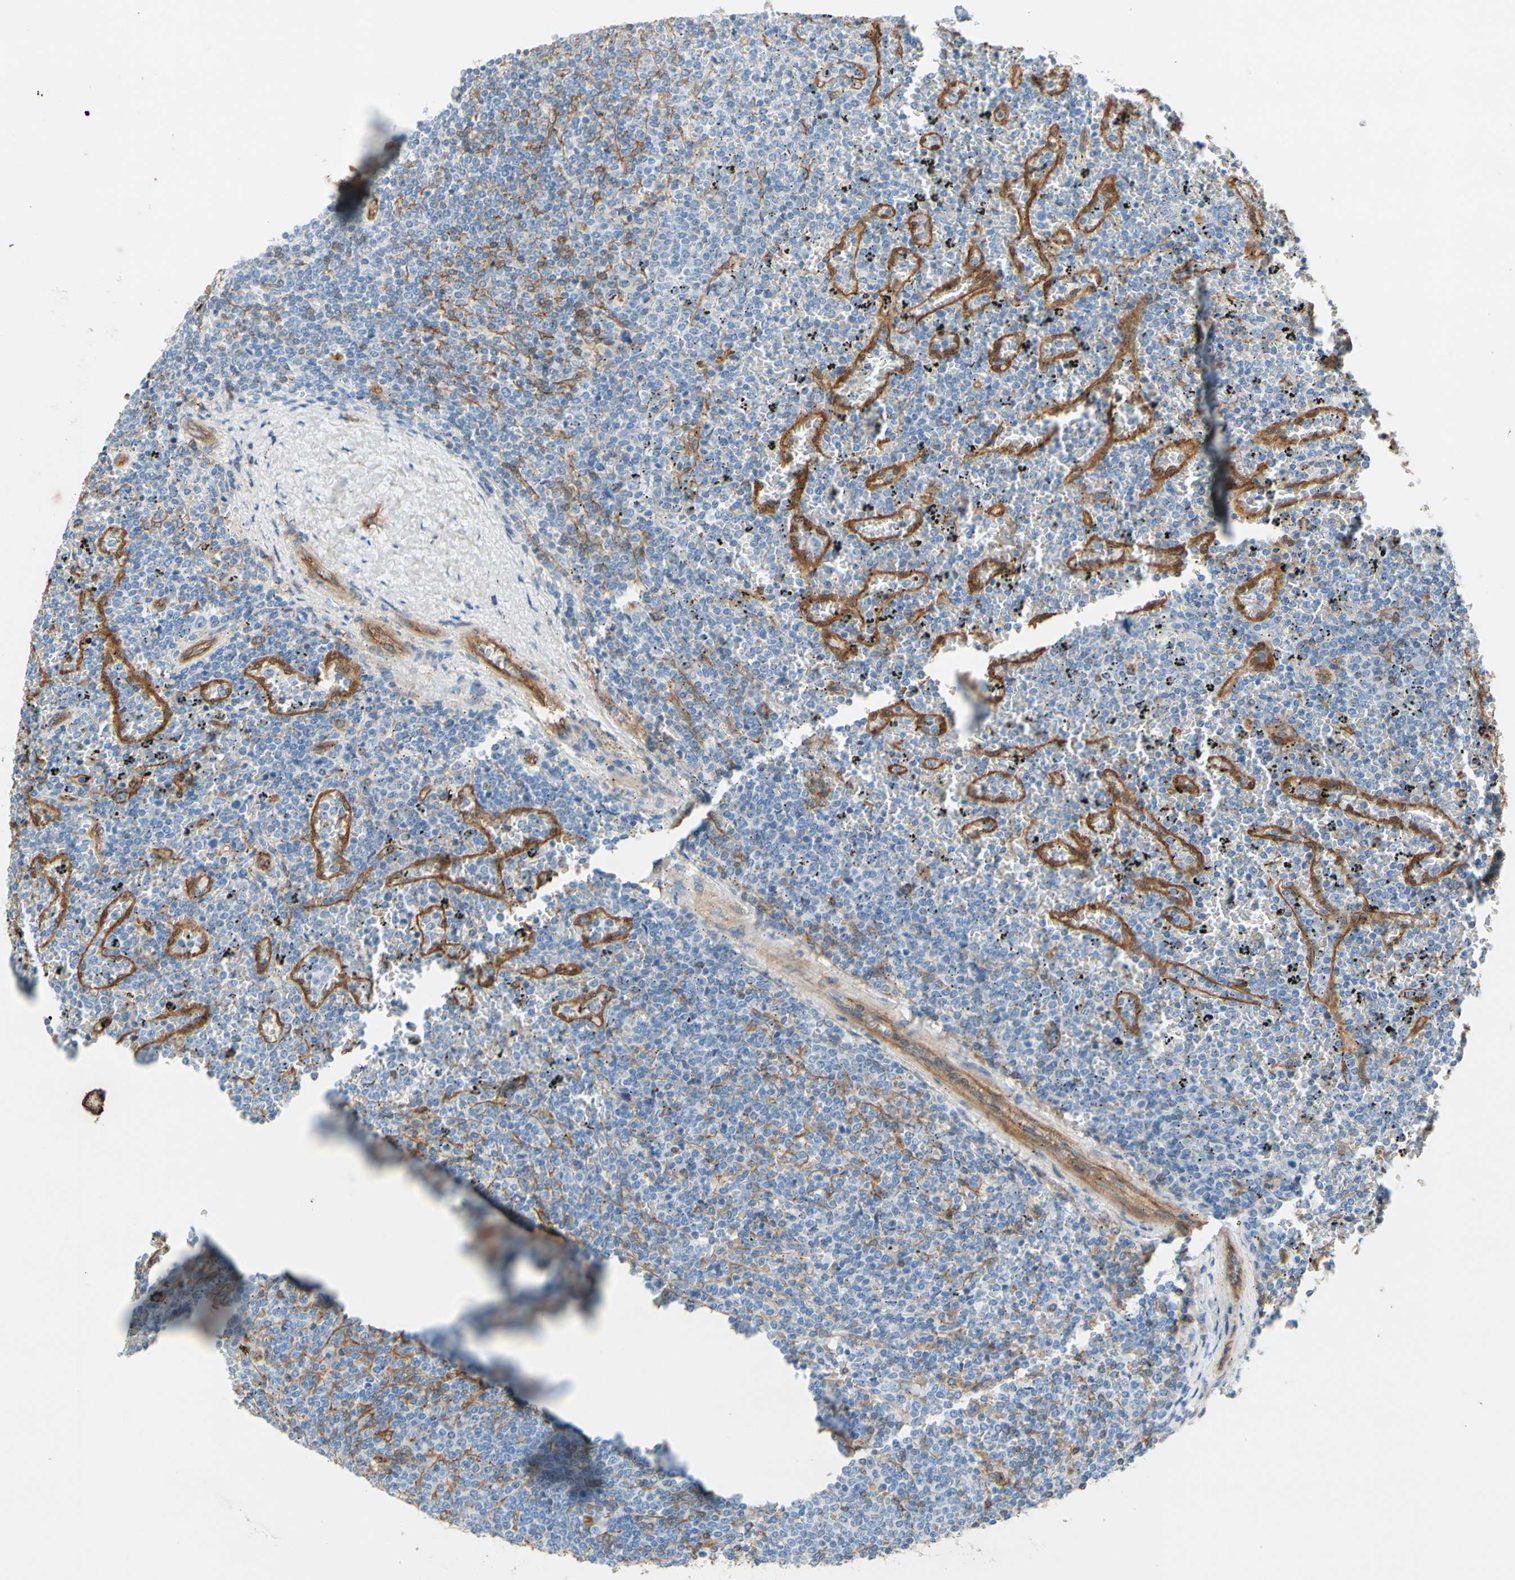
{"staining": {"intensity": "negative", "quantity": "none", "location": "none"}, "tissue": "lymphoma", "cell_type": "Tumor cells", "image_type": "cancer", "snomed": [{"axis": "morphology", "description": "Malignant lymphoma, non-Hodgkin's type, Low grade"}, {"axis": "topography", "description": "Spleen"}], "caption": "There is no significant staining in tumor cells of malignant lymphoma, non-Hodgkin's type (low-grade).", "gene": "CTTNBP2", "patient": {"sex": "female", "age": 77}}